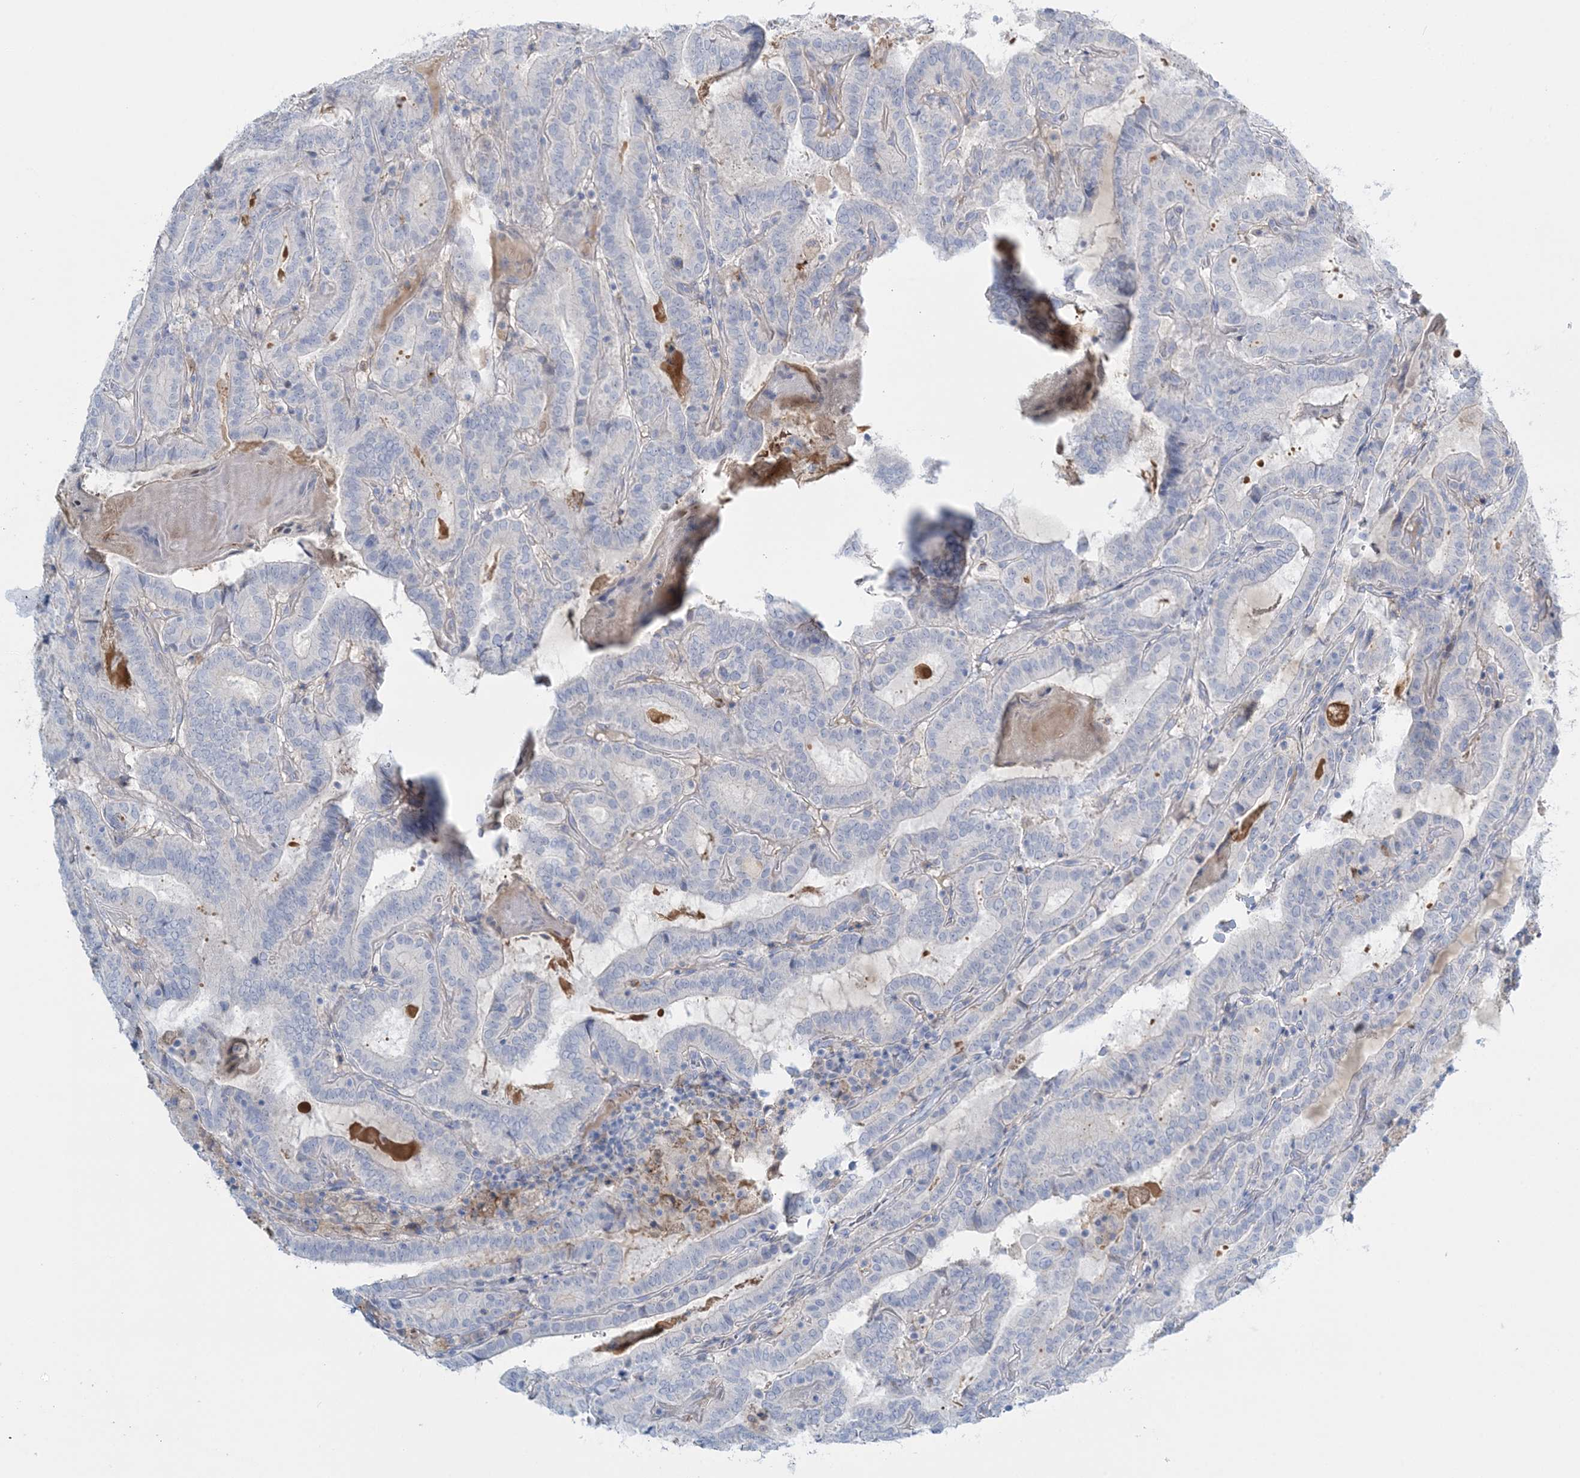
{"staining": {"intensity": "negative", "quantity": "none", "location": "none"}, "tissue": "thyroid cancer", "cell_type": "Tumor cells", "image_type": "cancer", "snomed": [{"axis": "morphology", "description": "Papillary adenocarcinoma, NOS"}, {"axis": "topography", "description": "Thyroid gland"}], "caption": "DAB immunohistochemical staining of thyroid papillary adenocarcinoma demonstrates no significant positivity in tumor cells.", "gene": "WDSUB1", "patient": {"sex": "female", "age": 72}}